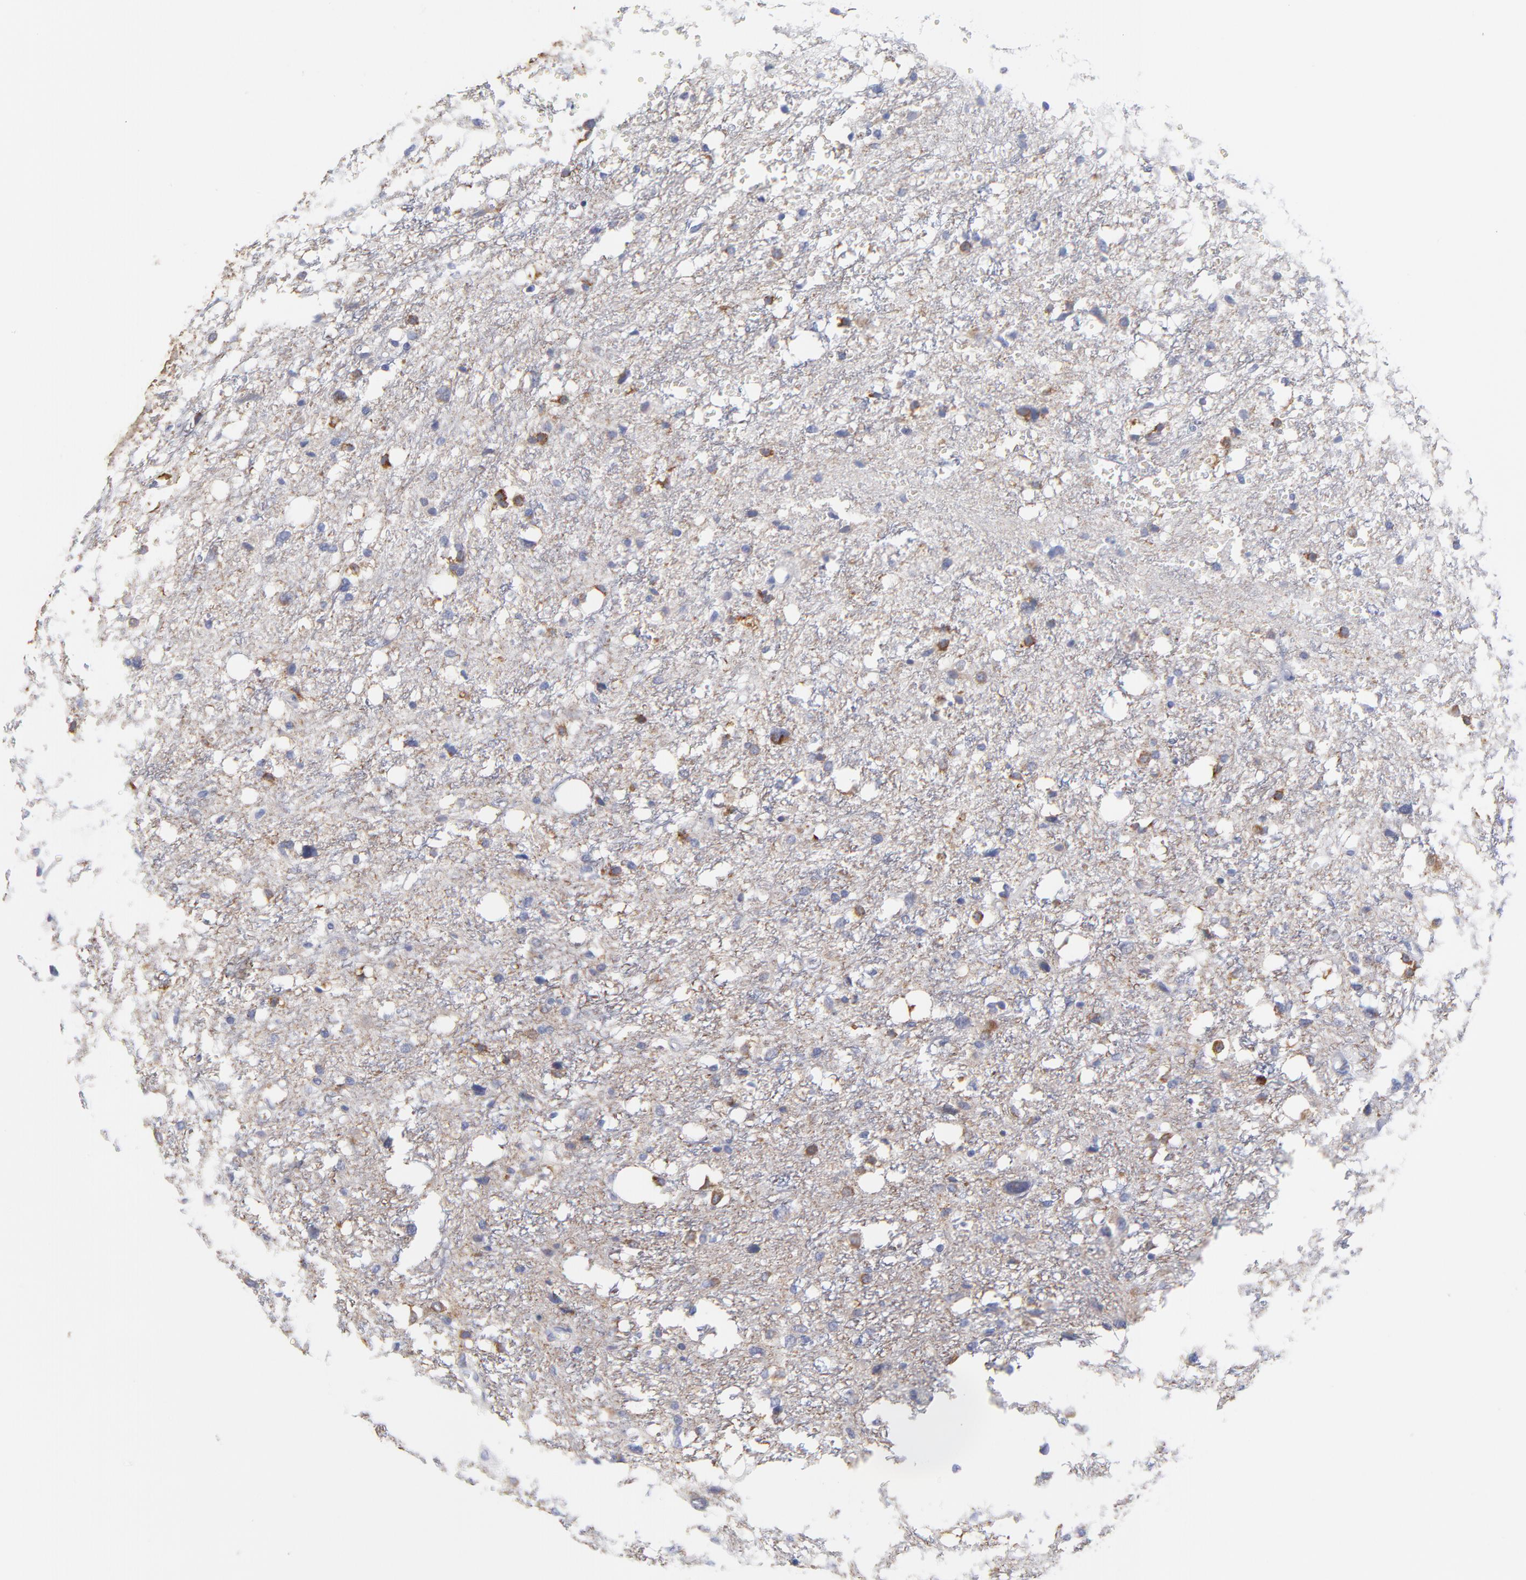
{"staining": {"intensity": "moderate", "quantity": "<25%", "location": "cytoplasmic/membranous"}, "tissue": "glioma", "cell_type": "Tumor cells", "image_type": "cancer", "snomed": [{"axis": "morphology", "description": "Glioma, malignant, High grade"}, {"axis": "topography", "description": "Brain"}], "caption": "IHC histopathology image of neoplastic tissue: glioma stained using immunohistochemistry (IHC) reveals low levels of moderate protein expression localized specifically in the cytoplasmic/membranous of tumor cells, appearing as a cytoplasmic/membranous brown color.", "gene": "DUSP9", "patient": {"sex": "female", "age": 59}}